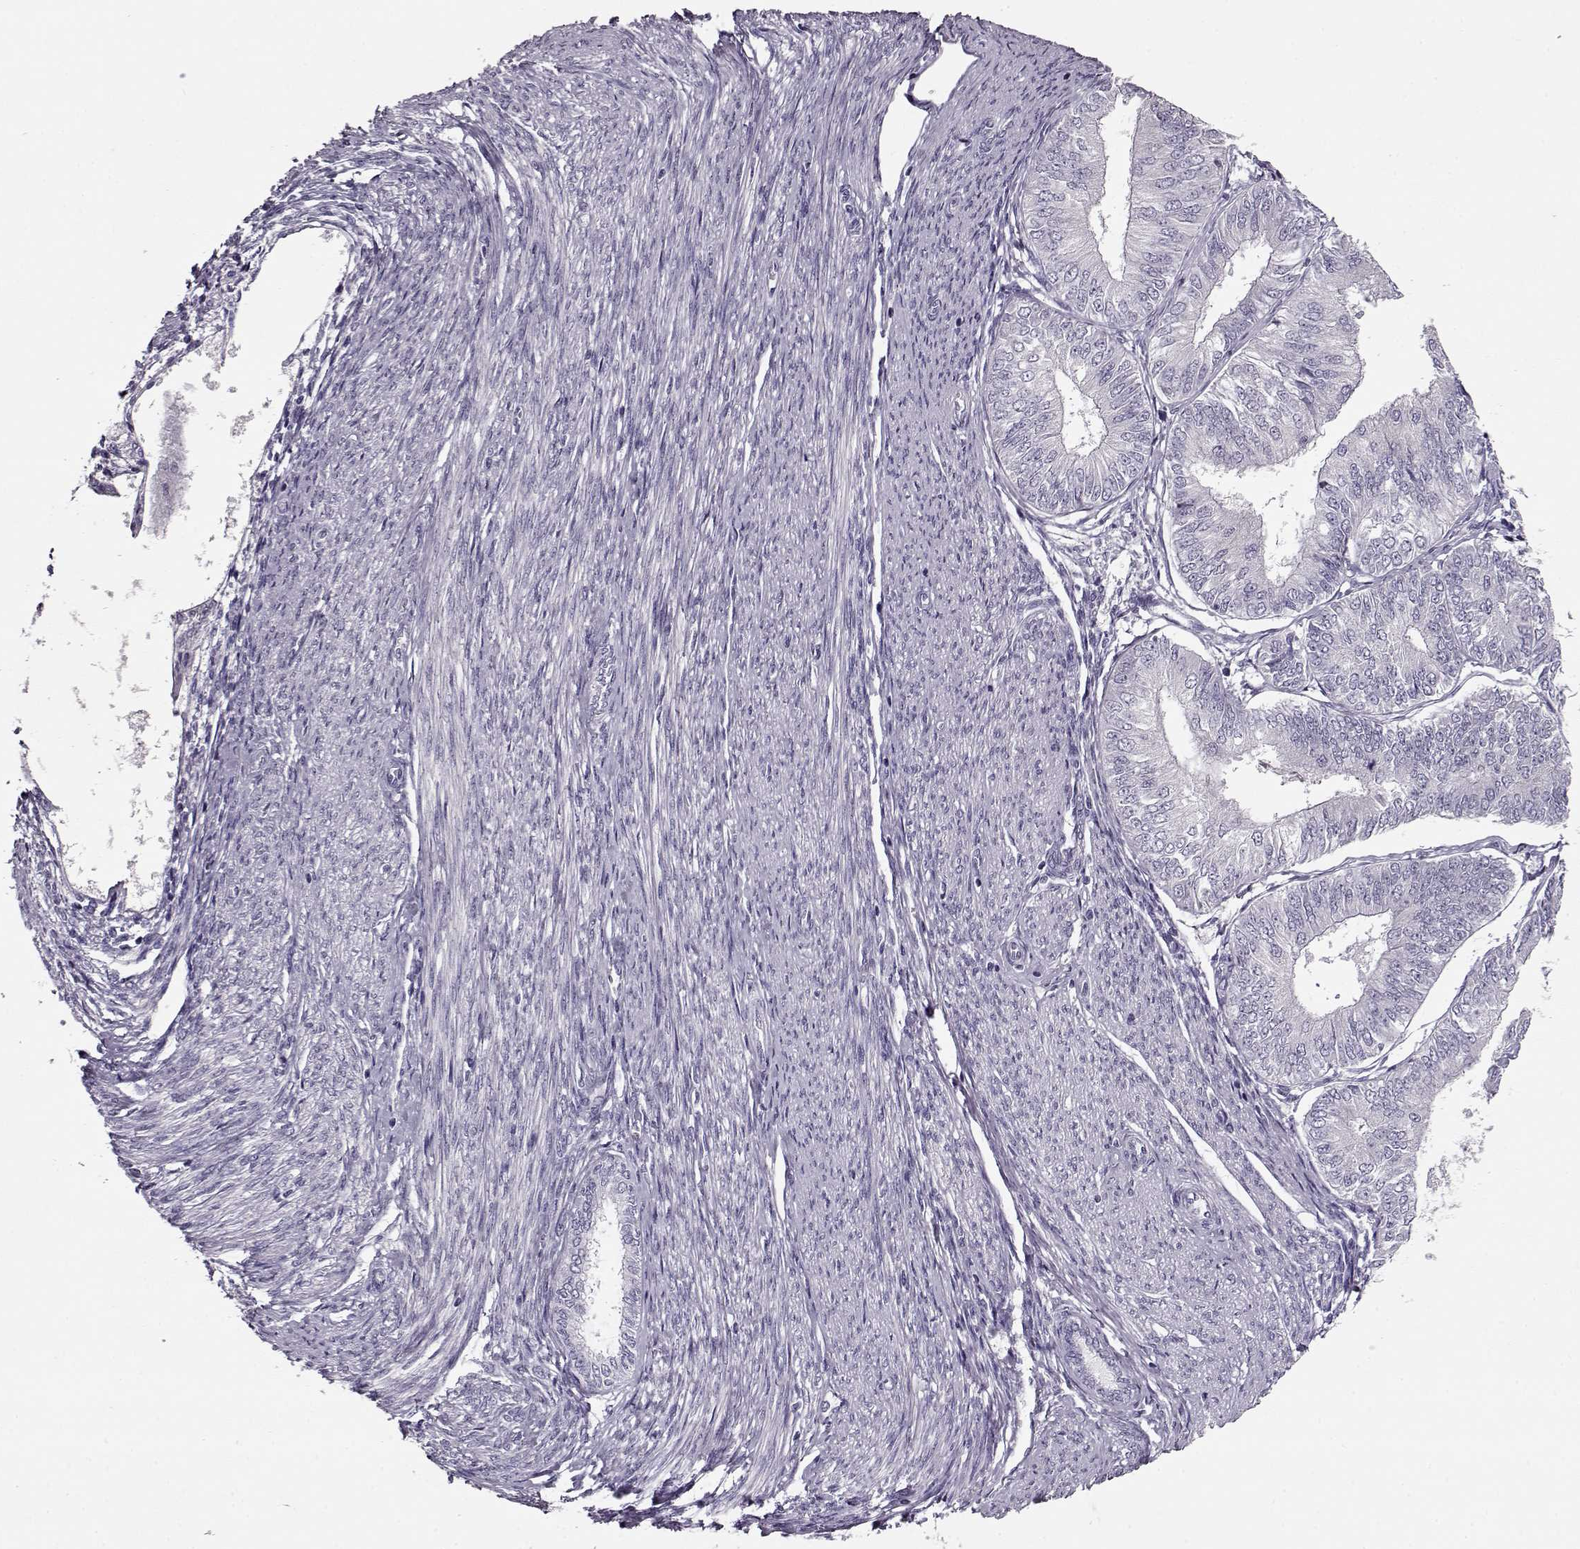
{"staining": {"intensity": "negative", "quantity": "none", "location": "none"}, "tissue": "endometrial cancer", "cell_type": "Tumor cells", "image_type": "cancer", "snomed": [{"axis": "morphology", "description": "Adenocarcinoma, NOS"}, {"axis": "topography", "description": "Endometrium"}], "caption": "Immunohistochemistry (IHC) of human endometrial cancer displays no staining in tumor cells.", "gene": "RP1L1", "patient": {"sex": "female", "age": 58}}